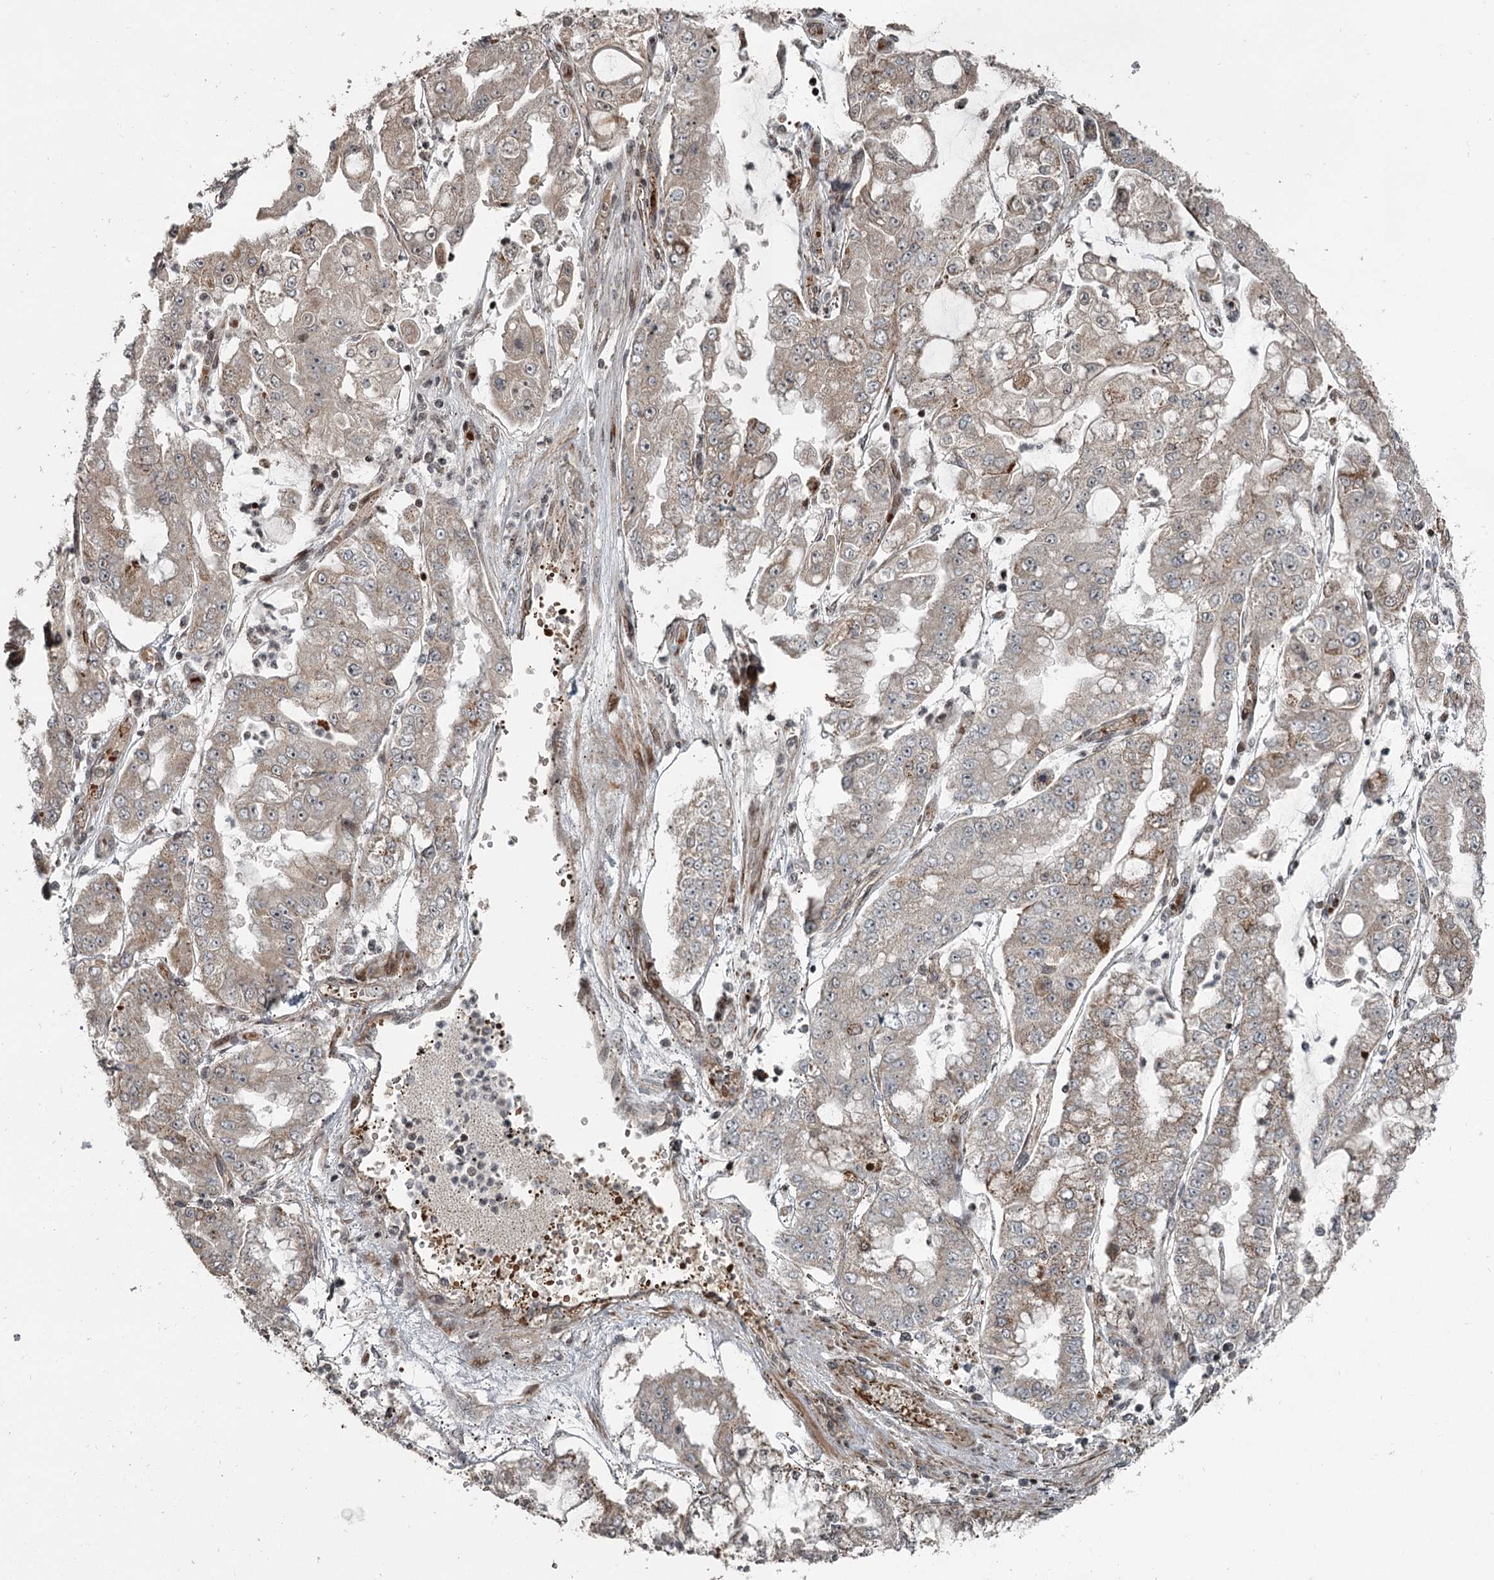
{"staining": {"intensity": "weak", "quantity": "25%-75%", "location": "cytoplasmic/membranous"}, "tissue": "stomach cancer", "cell_type": "Tumor cells", "image_type": "cancer", "snomed": [{"axis": "morphology", "description": "Adenocarcinoma, NOS"}, {"axis": "topography", "description": "Stomach"}], "caption": "This is a histology image of immunohistochemistry (IHC) staining of stomach cancer, which shows weak positivity in the cytoplasmic/membranous of tumor cells.", "gene": "RASSF8", "patient": {"sex": "male", "age": 76}}